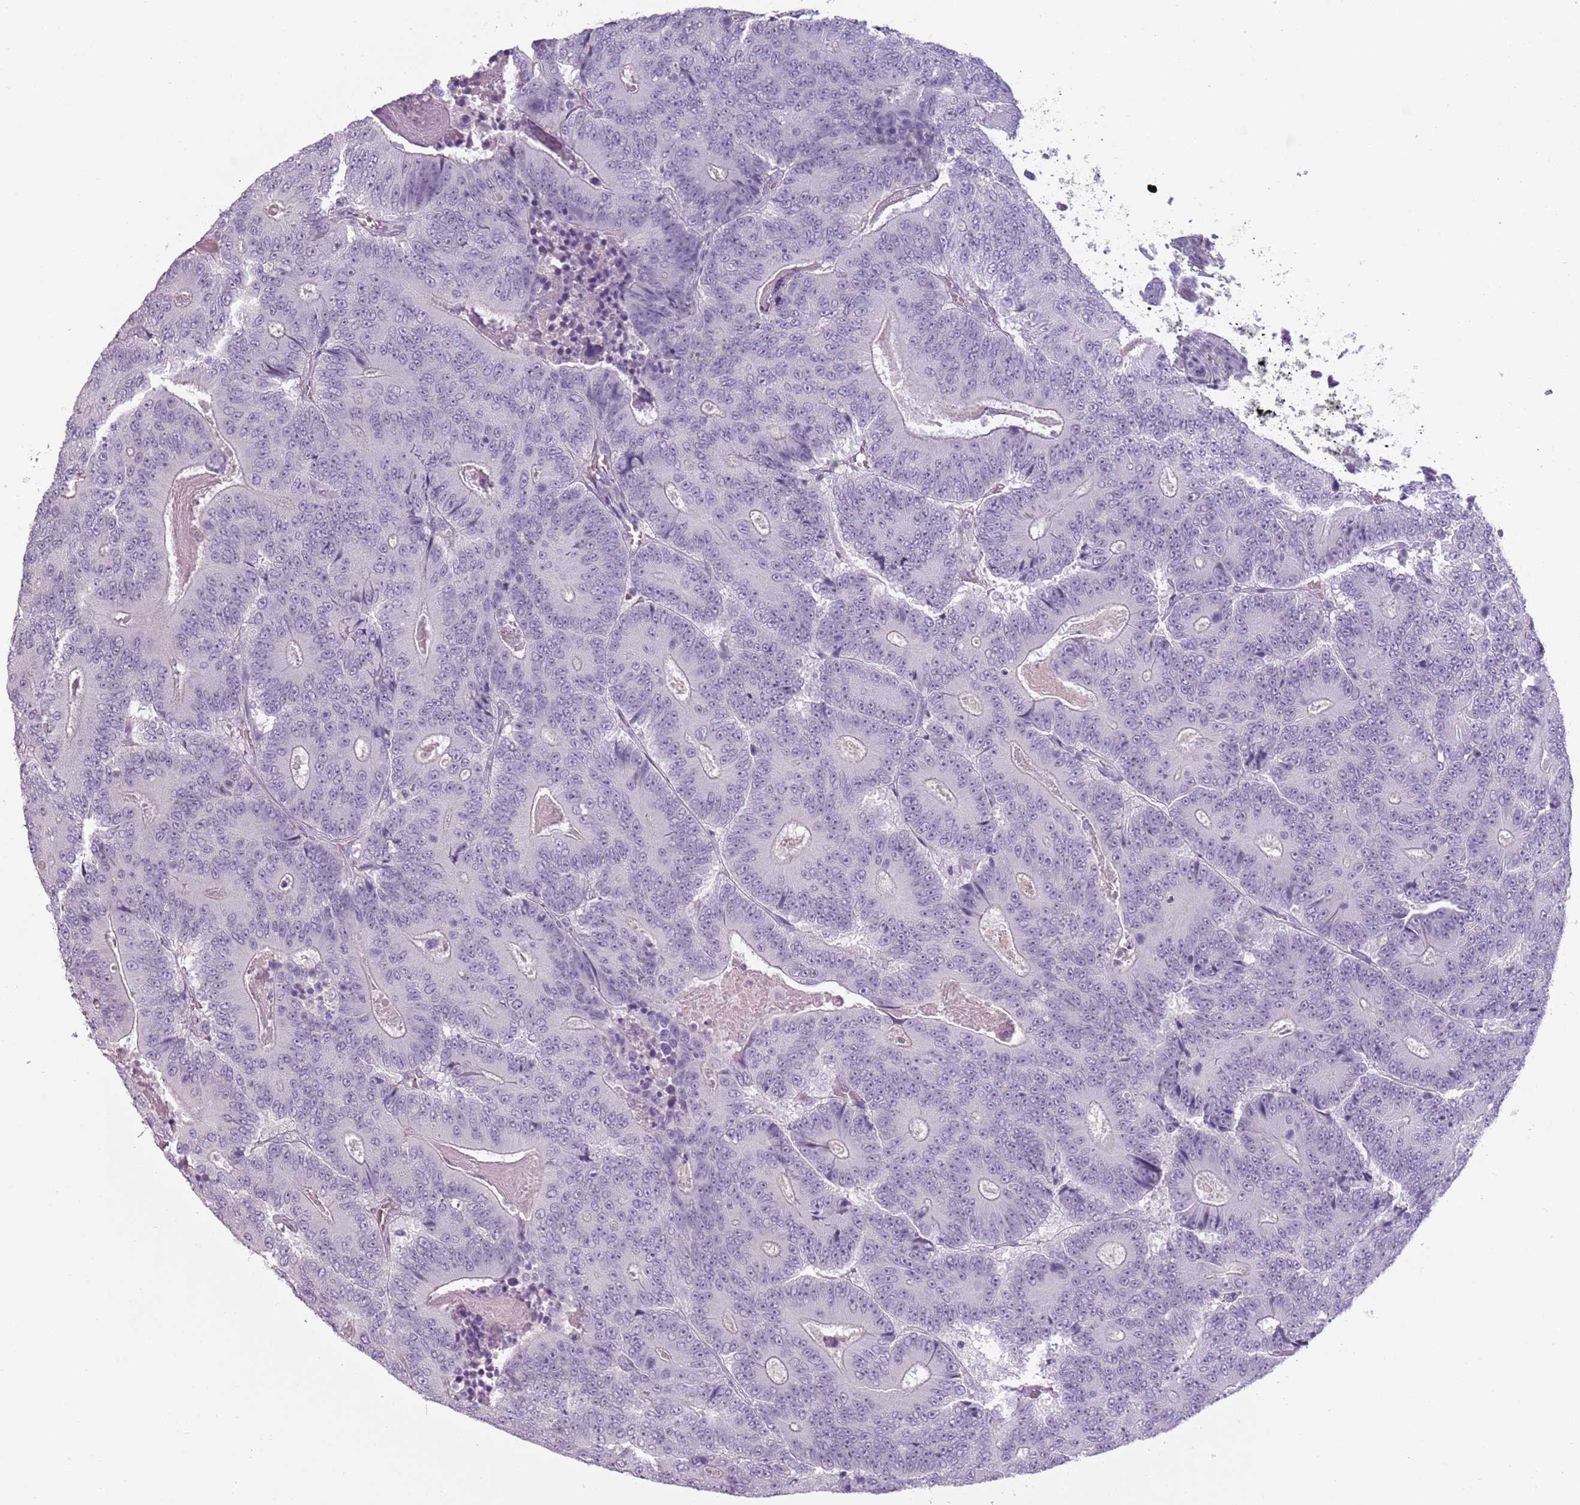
{"staining": {"intensity": "negative", "quantity": "none", "location": "none"}, "tissue": "colorectal cancer", "cell_type": "Tumor cells", "image_type": "cancer", "snomed": [{"axis": "morphology", "description": "Adenocarcinoma, NOS"}, {"axis": "topography", "description": "Colon"}], "caption": "Protein analysis of colorectal cancer reveals no significant positivity in tumor cells.", "gene": "PIEZO1", "patient": {"sex": "male", "age": 83}}